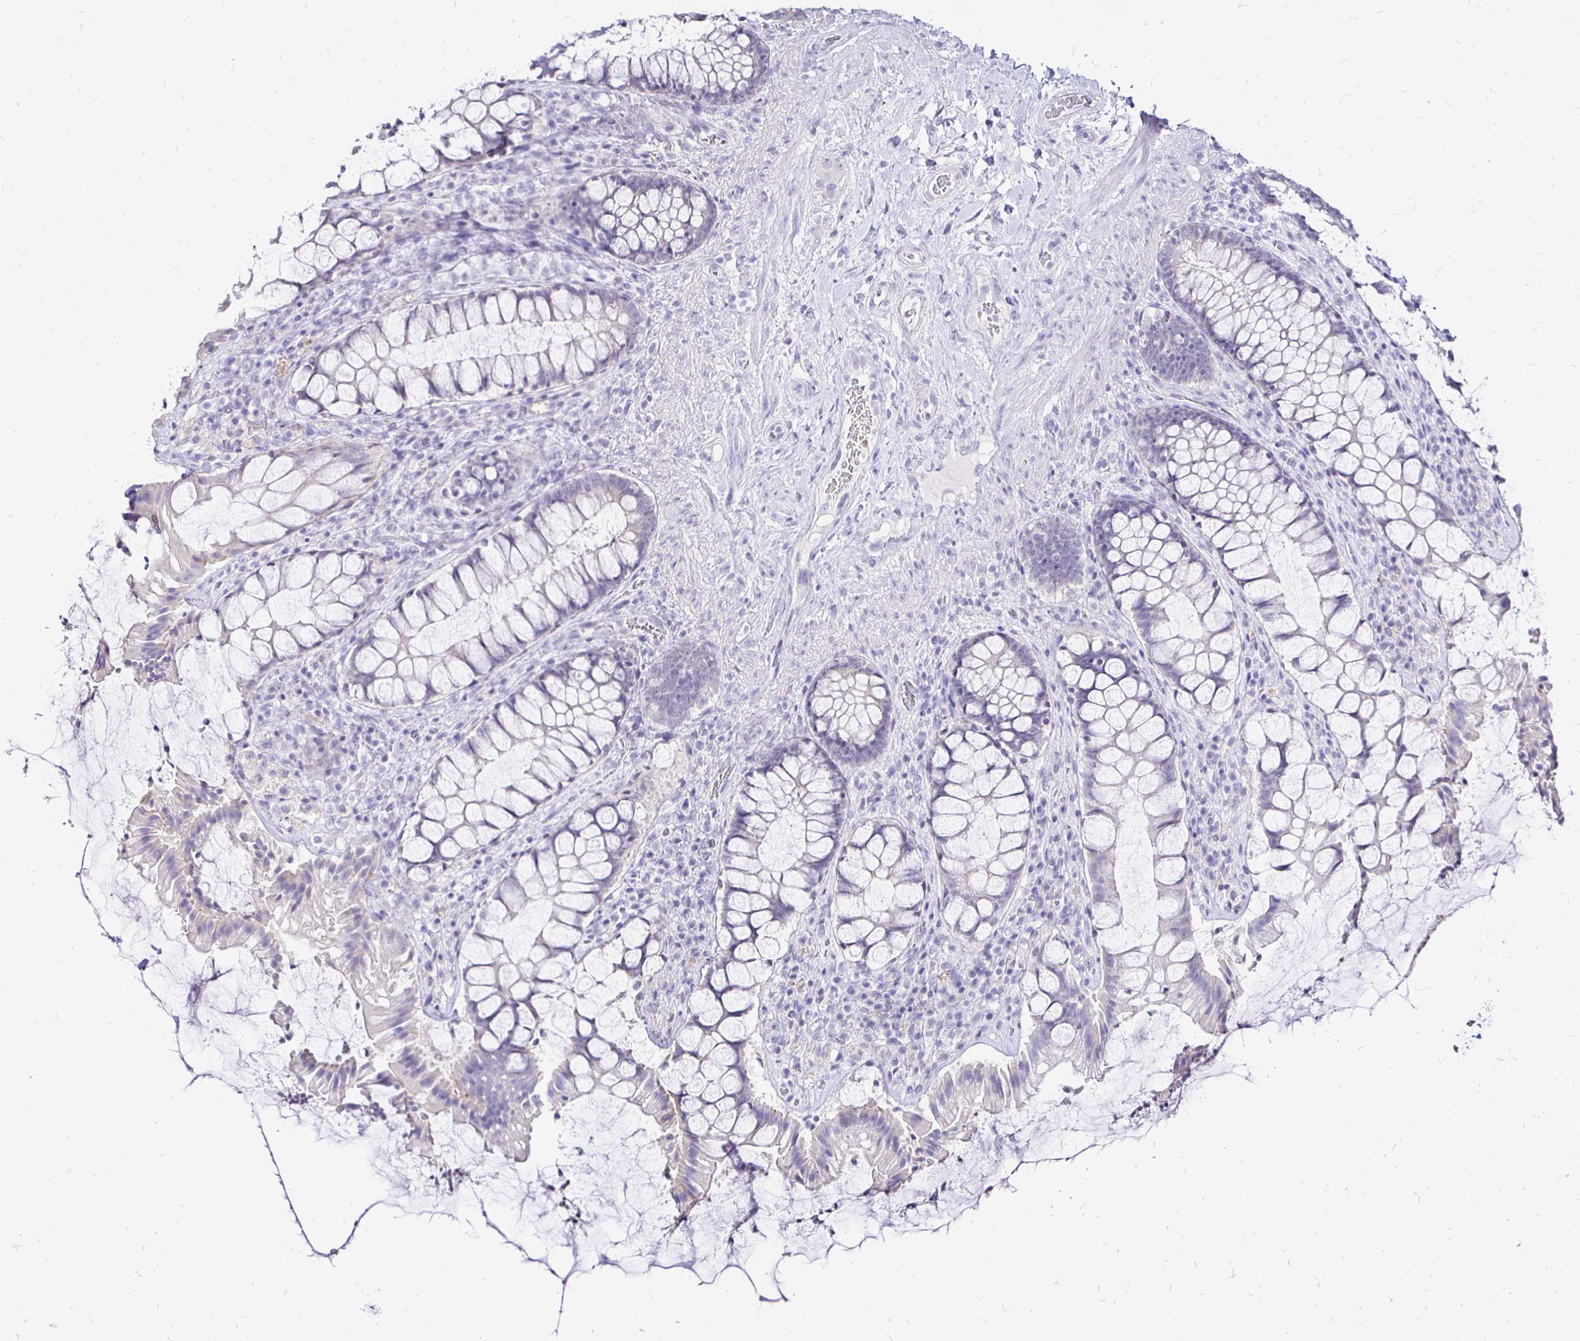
{"staining": {"intensity": "negative", "quantity": "none", "location": "none"}, "tissue": "rectum", "cell_type": "Glandular cells", "image_type": "normal", "snomed": [{"axis": "morphology", "description": "Normal tissue, NOS"}, {"axis": "topography", "description": "Rectum"}], "caption": "Immunohistochemical staining of benign rectum exhibits no significant expression in glandular cells. The staining was performed using DAB (3,3'-diaminobenzidine) to visualize the protein expression in brown, while the nuclei were stained in blue with hematoxylin (Magnification: 20x).", "gene": "IRGC", "patient": {"sex": "female", "age": 58}}